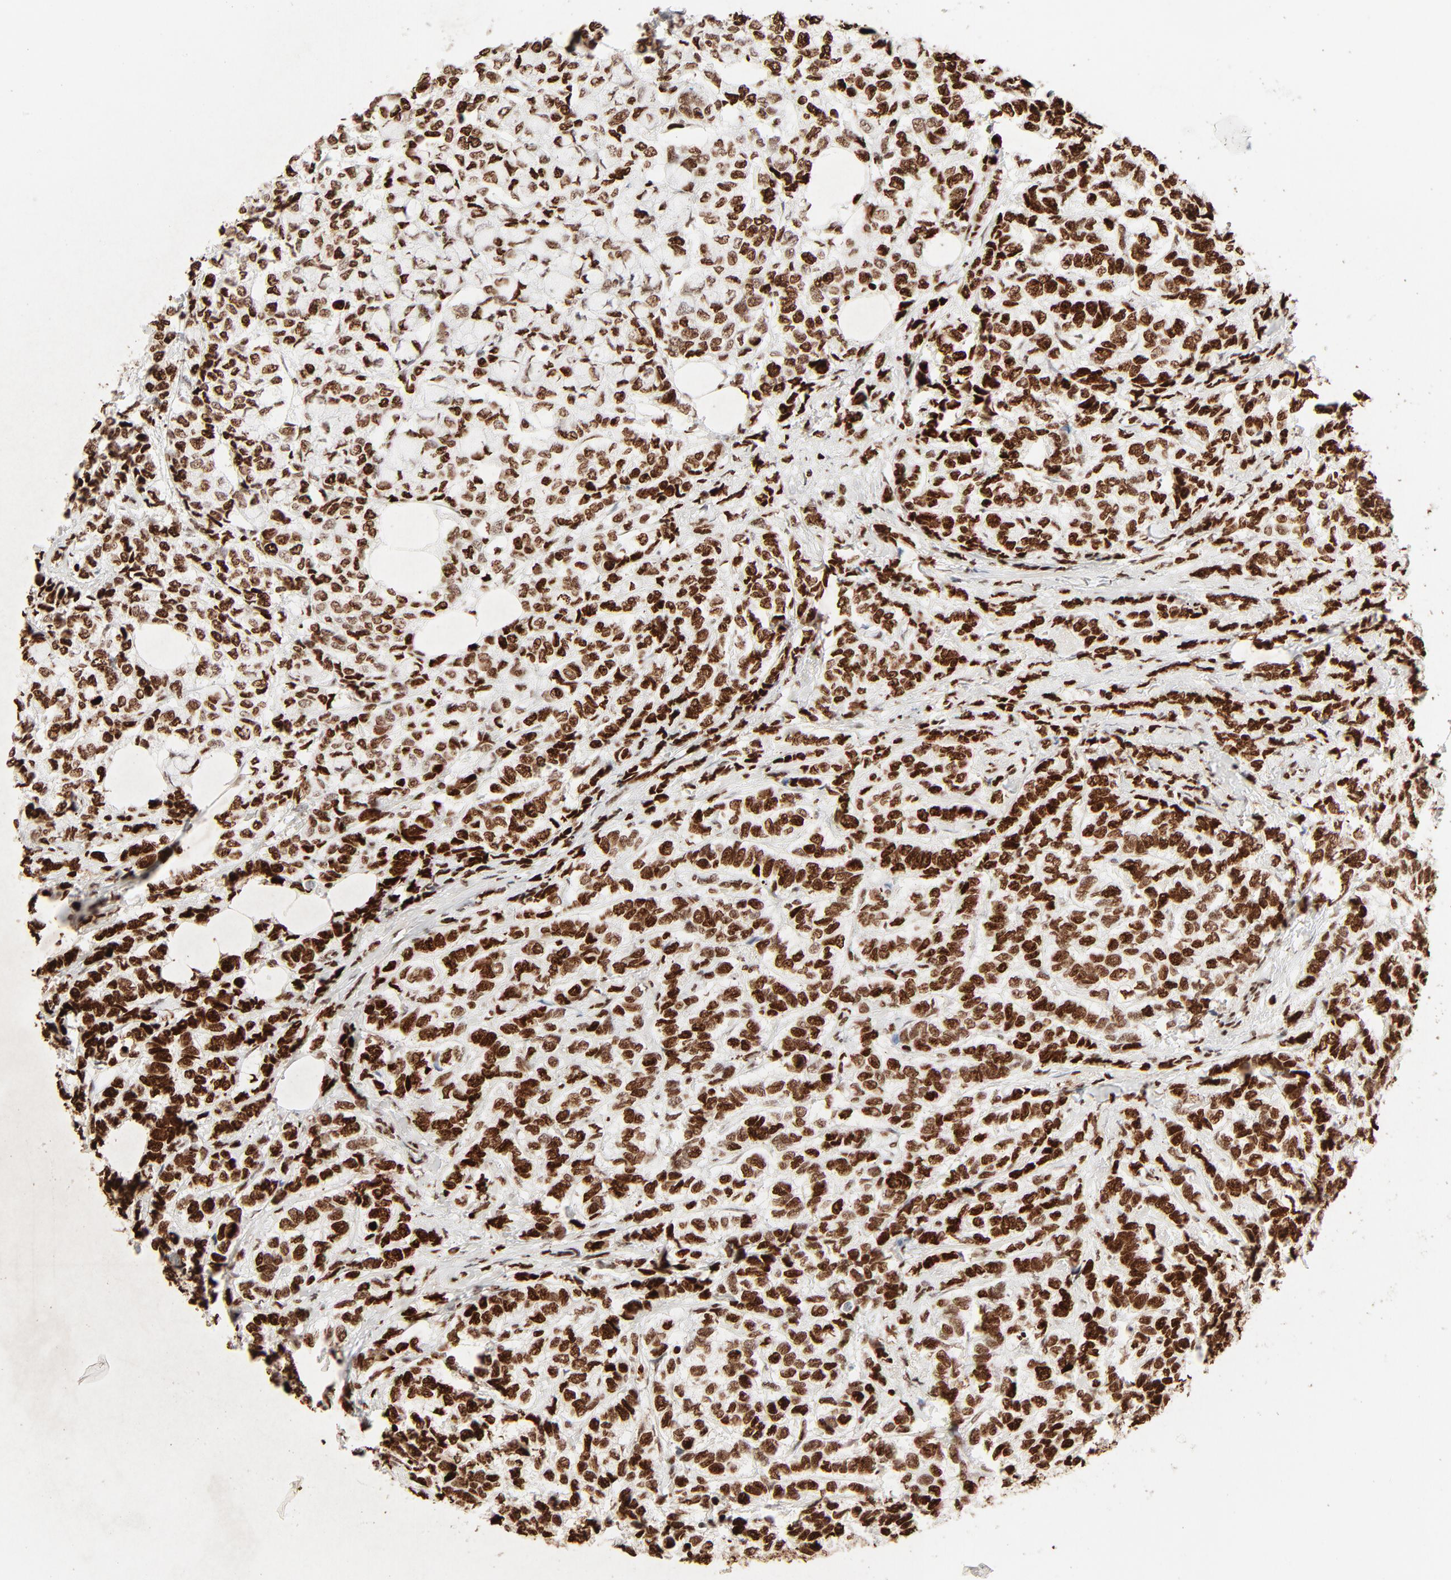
{"staining": {"intensity": "strong", "quantity": ">75%", "location": "nuclear"}, "tissue": "breast cancer", "cell_type": "Tumor cells", "image_type": "cancer", "snomed": [{"axis": "morphology", "description": "Lobular carcinoma"}, {"axis": "topography", "description": "Breast"}], "caption": "Protein expression by immunohistochemistry (IHC) displays strong nuclear expression in about >75% of tumor cells in breast cancer.", "gene": "HMGB2", "patient": {"sex": "female", "age": 60}}